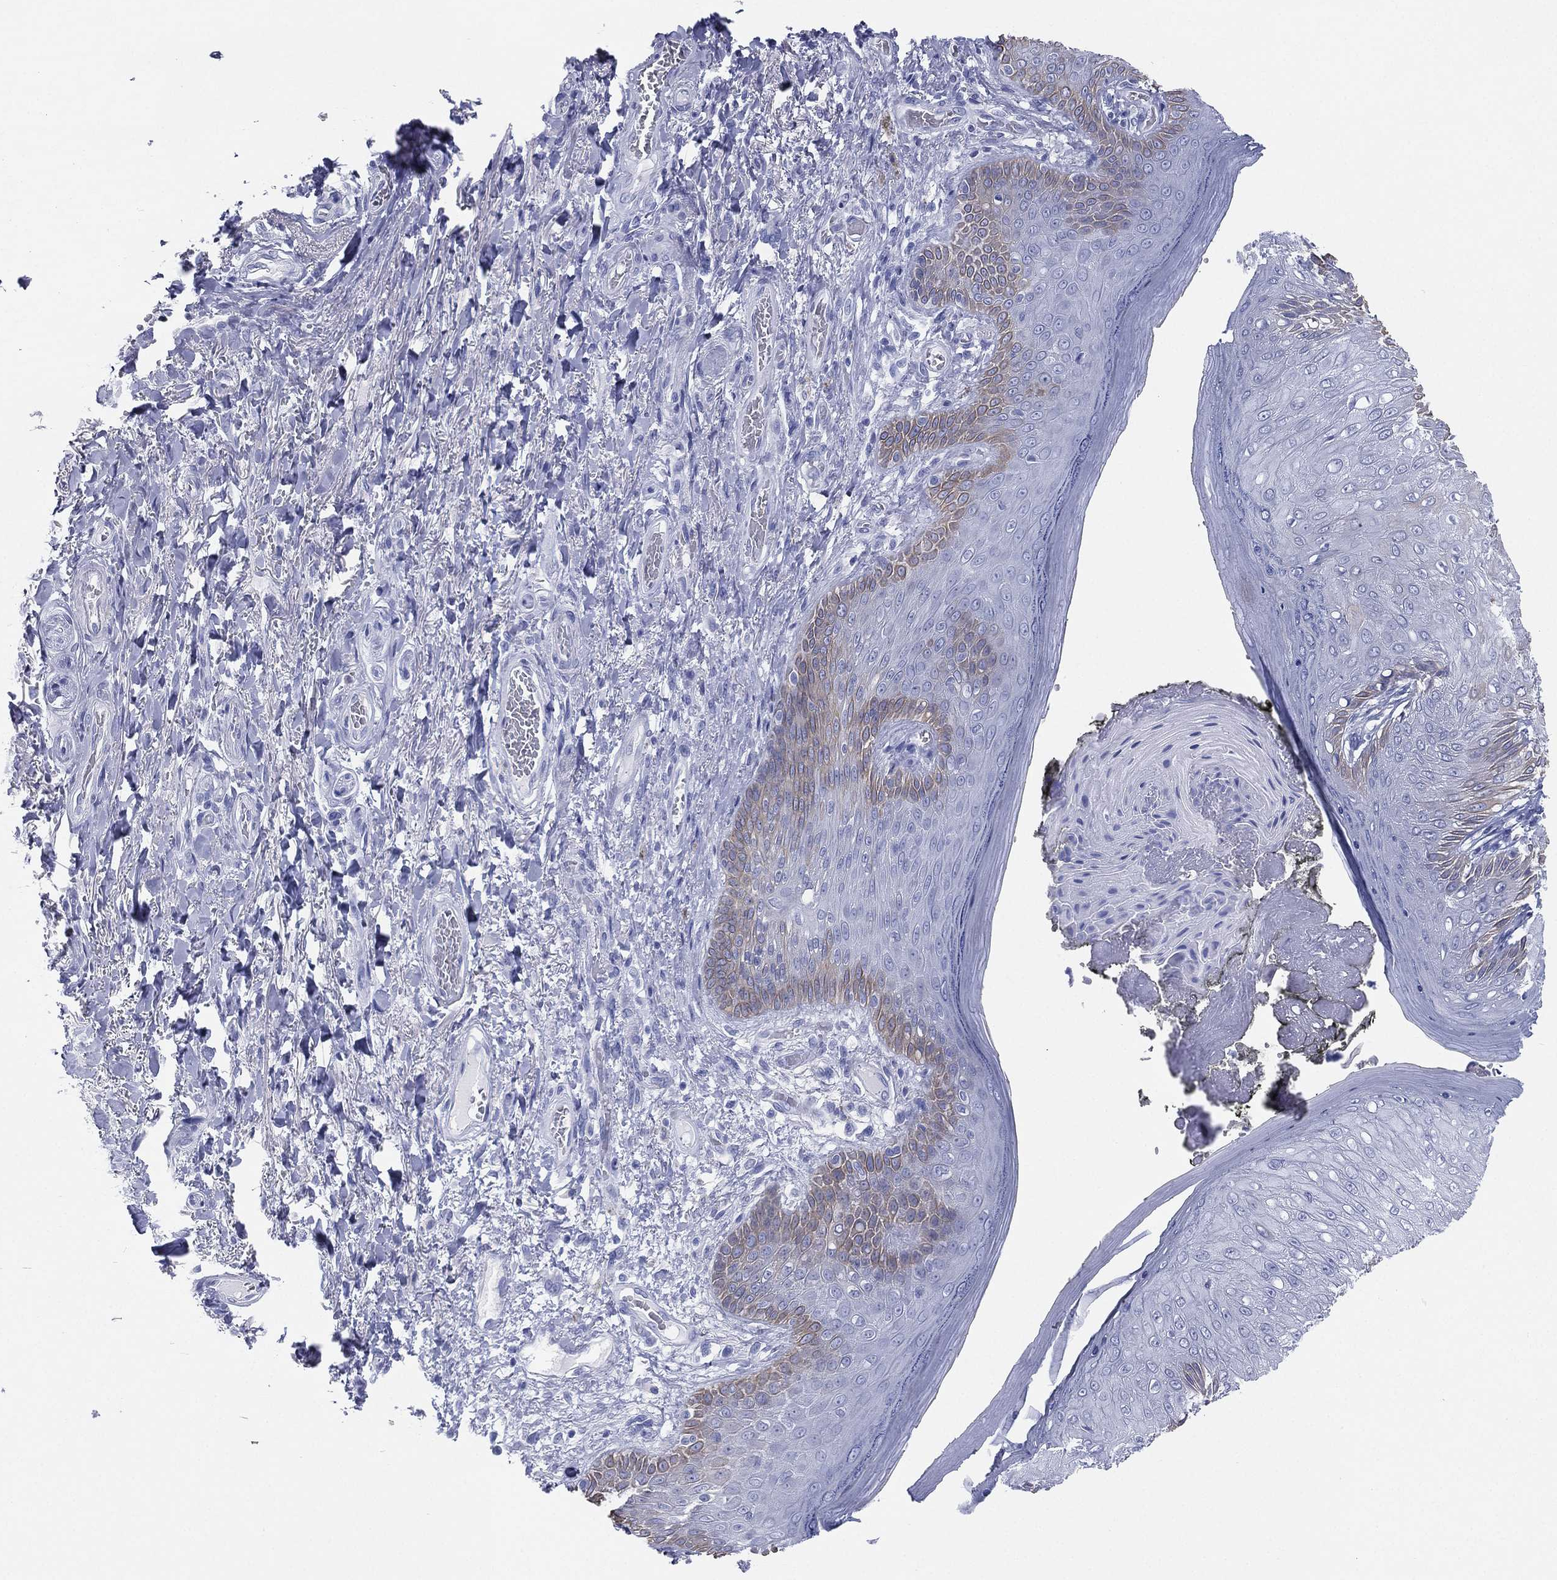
{"staining": {"intensity": "weak", "quantity": "<25%", "location": "cytoplasmic/membranous"}, "tissue": "skin", "cell_type": "Epidermal cells", "image_type": "normal", "snomed": [{"axis": "morphology", "description": "Normal tissue, NOS"}, {"axis": "morphology", "description": "Adenocarcinoma, NOS"}, {"axis": "topography", "description": "Rectum"}, {"axis": "topography", "description": "Anal"}], "caption": "Immunohistochemical staining of benign skin demonstrates no significant staining in epidermal cells. (Brightfield microscopy of DAB (3,3'-diaminobenzidine) IHC at high magnification).", "gene": "CD79A", "patient": {"sex": "female", "age": 68}}